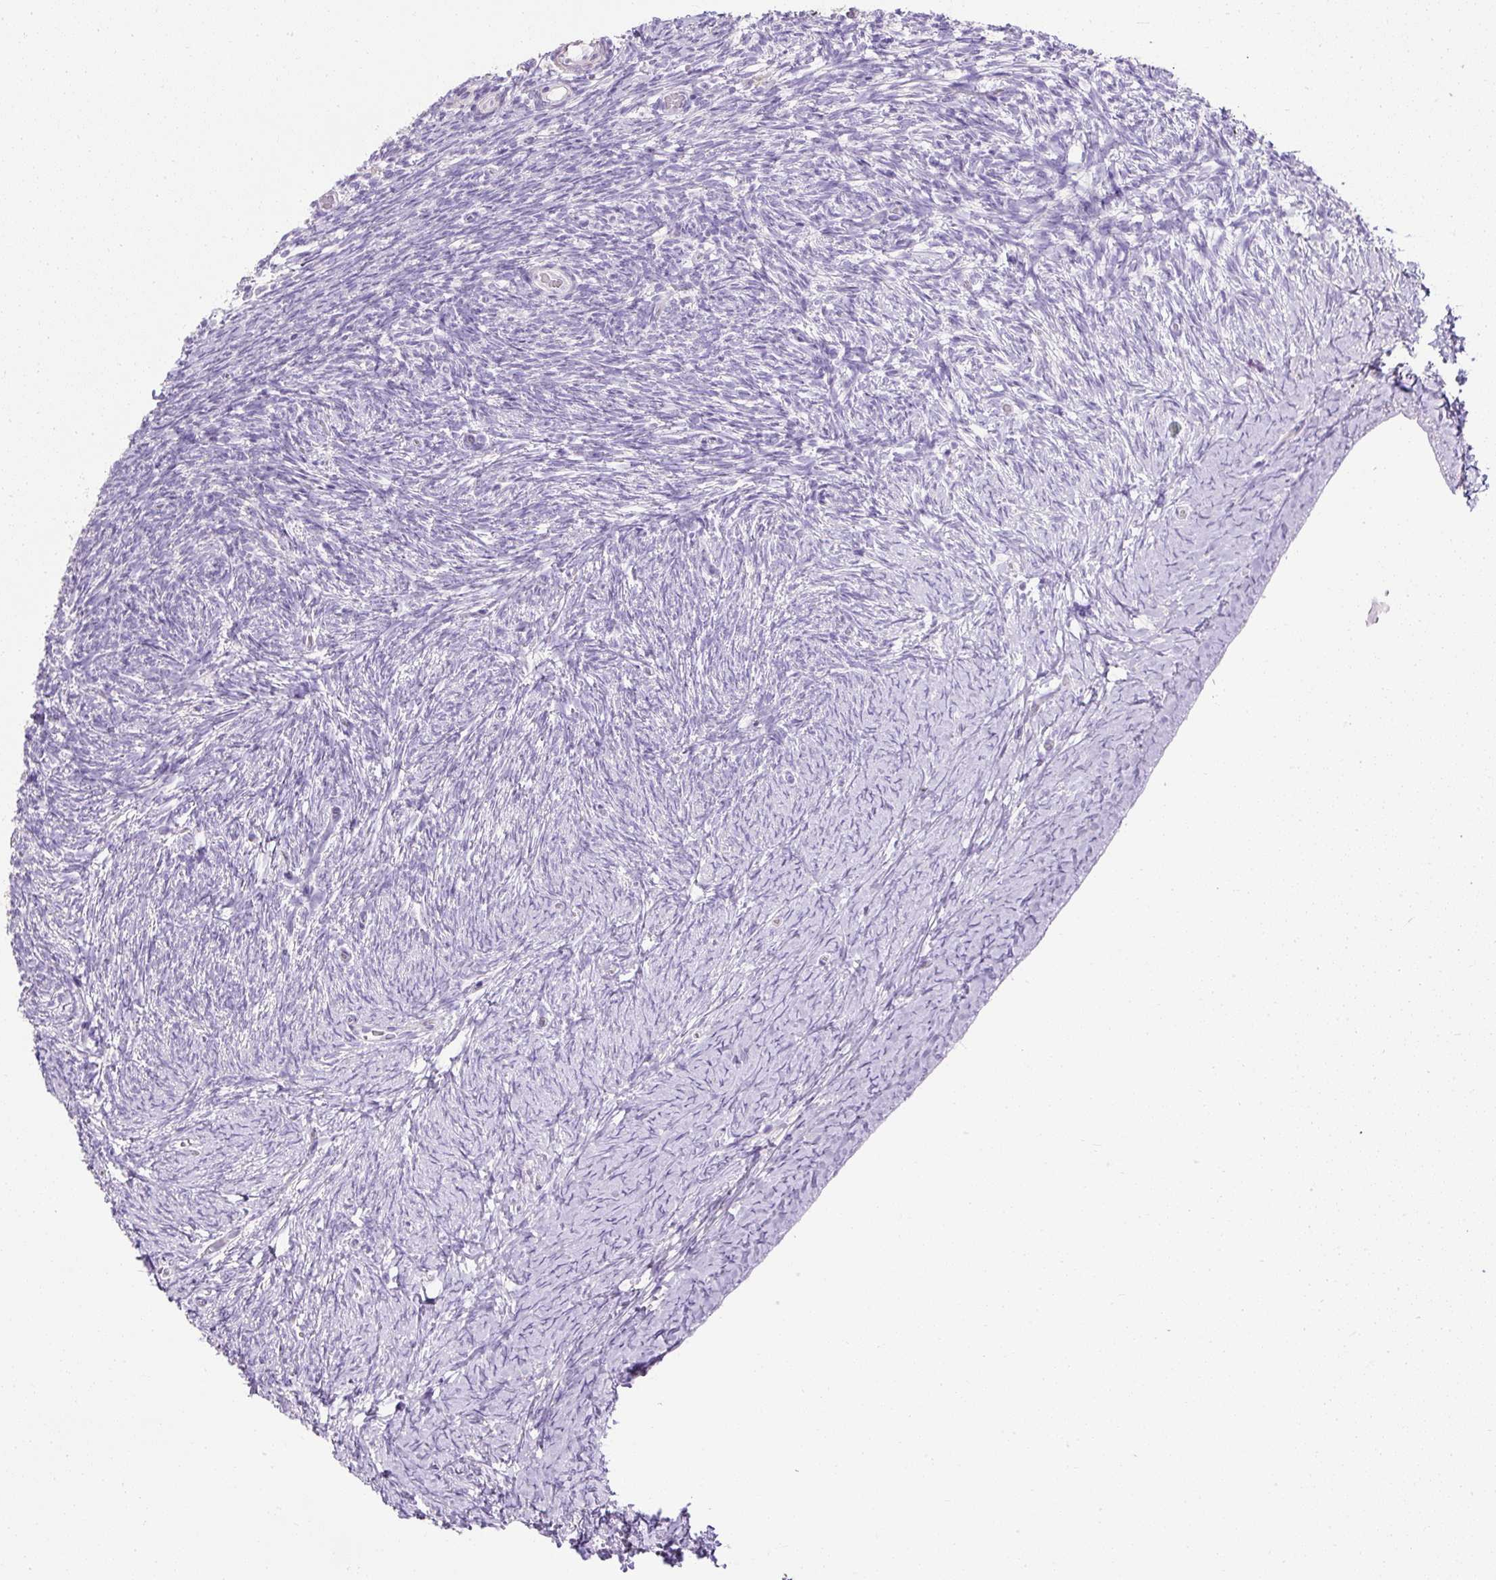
{"staining": {"intensity": "negative", "quantity": "none", "location": "none"}, "tissue": "ovary", "cell_type": "Ovarian stroma cells", "image_type": "normal", "snomed": [{"axis": "morphology", "description": "Normal tissue, NOS"}, {"axis": "topography", "description": "Ovary"}], "caption": "The photomicrograph exhibits no staining of ovarian stroma cells in benign ovary. (DAB immunohistochemistry (IHC) visualized using brightfield microscopy, high magnification).", "gene": "C2CD4C", "patient": {"sex": "female", "age": 39}}